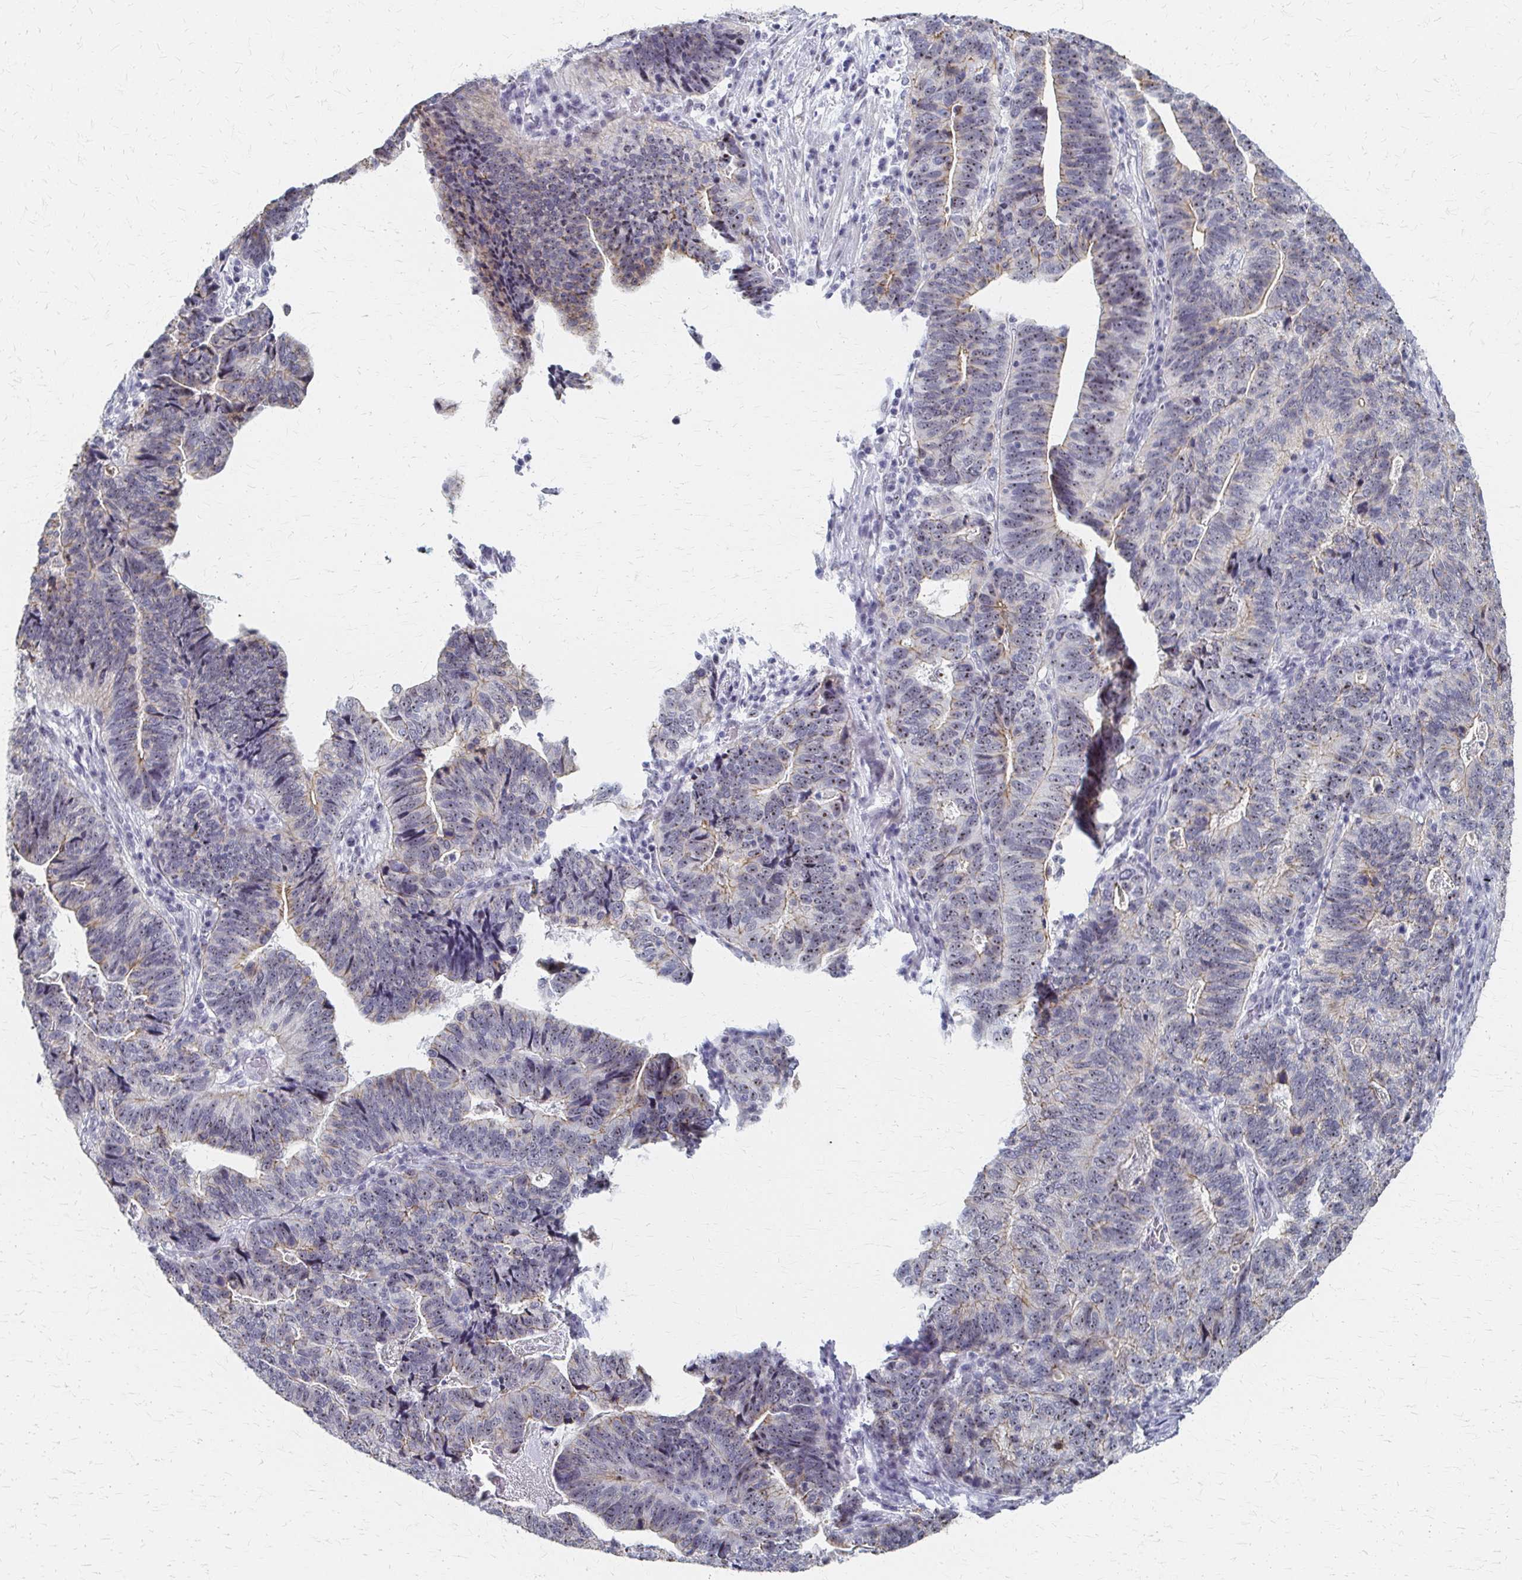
{"staining": {"intensity": "weak", "quantity": "25%-75%", "location": "cytoplasmic/membranous,nuclear"}, "tissue": "stomach cancer", "cell_type": "Tumor cells", "image_type": "cancer", "snomed": [{"axis": "morphology", "description": "Adenocarcinoma, NOS"}, {"axis": "topography", "description": "Stomach, upper"}], "caption": "IHC (DAB (3,3'-diaminobenzidine)) staining of adenocarcinoma (stomach) exhibits weak cytoplasmic/membranous and nuclear protein expression in about 25%-75% of tumor cells. (IHC, brightfield microscopy, high magnification).", "gene": "PES1", "patient": {"sex": "female", "age": 67}}